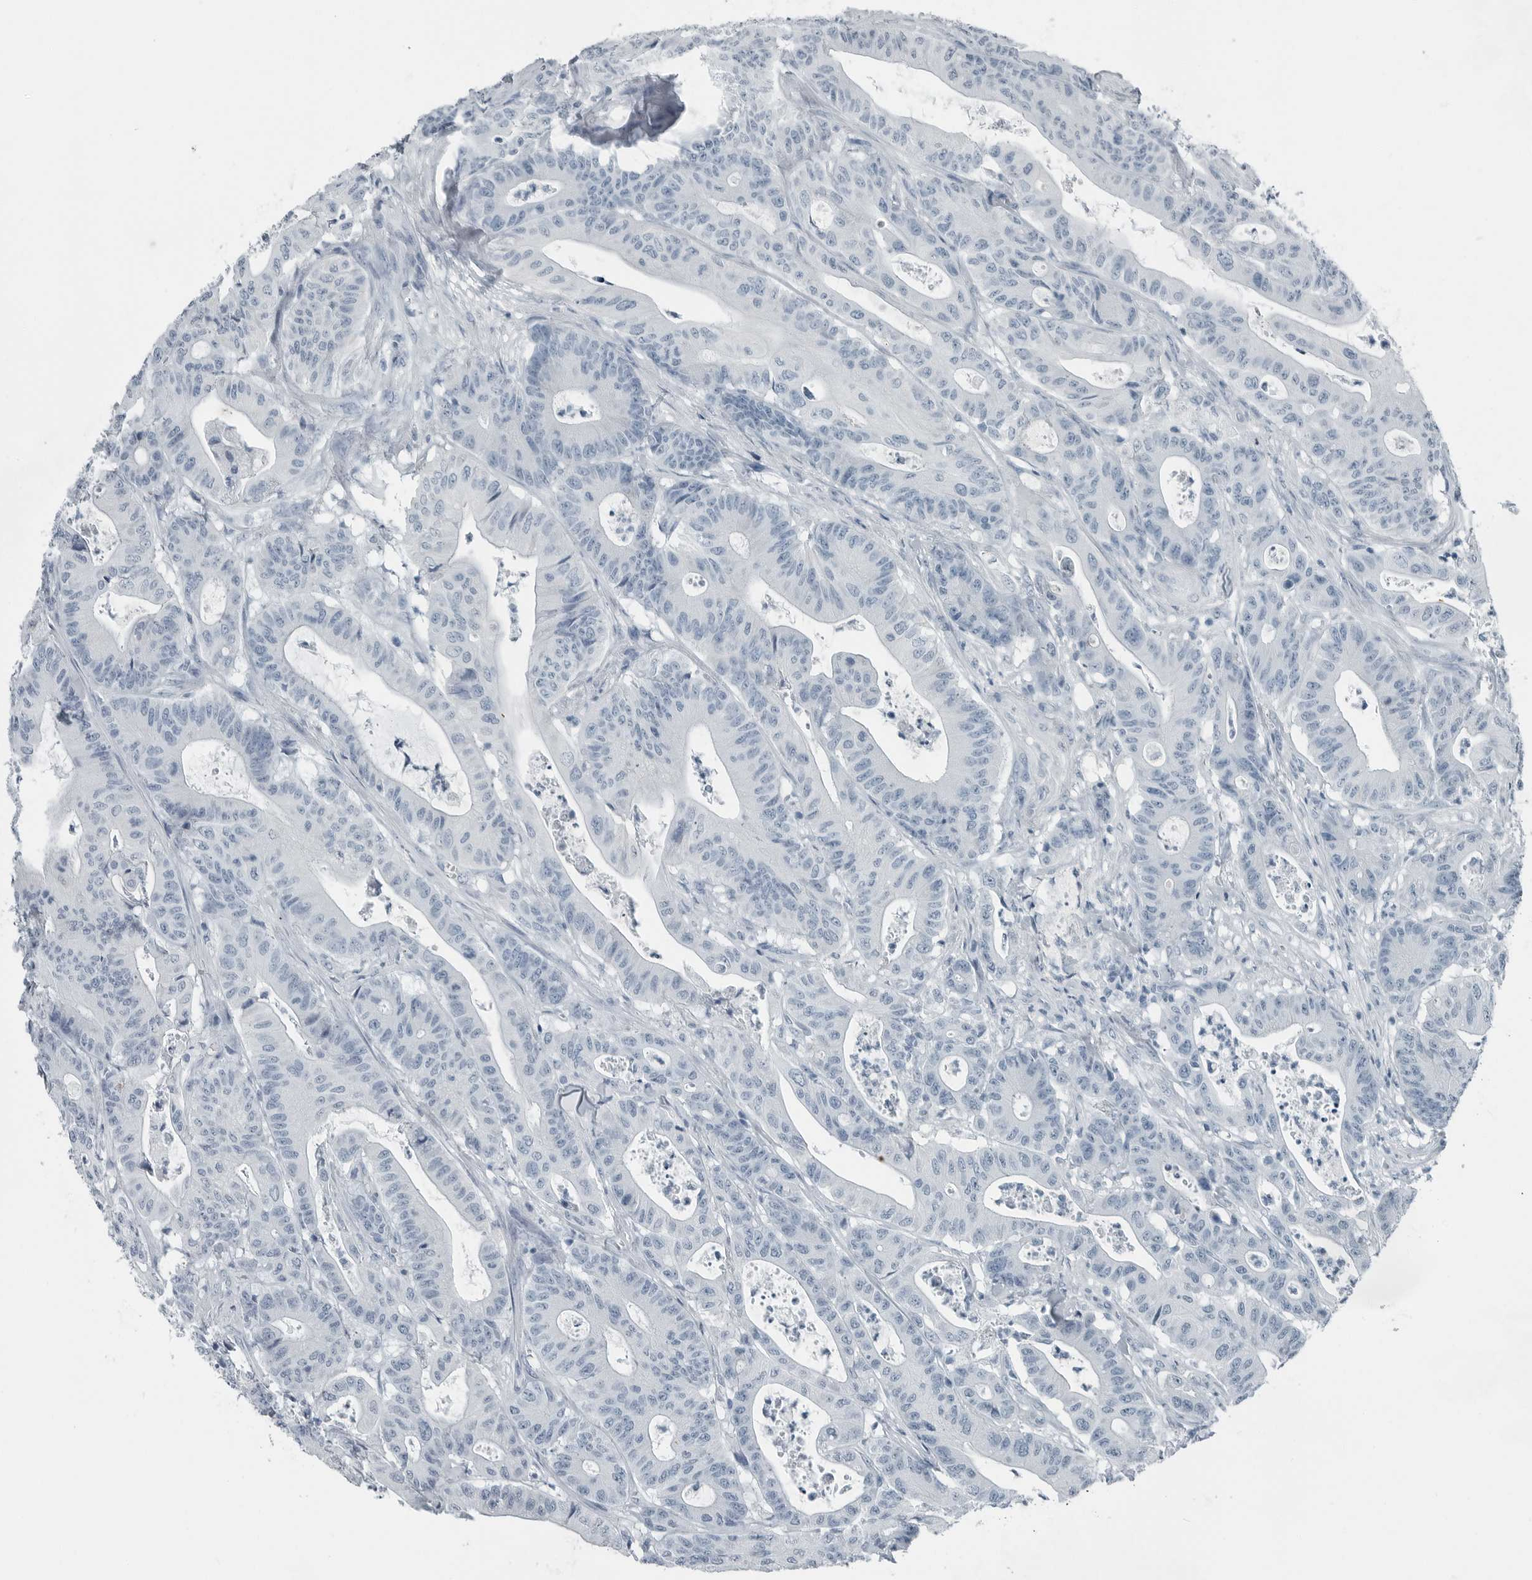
{"staining": {"intensity": "negative", "quantity": "none", "location": "none"}, "tissue": "colorectal cancer", "cell_type": "Tumor cells", "image_type": "cancer", "snomed": [{"axis": "morphology", "description": "Adenocarcinoma, NOS"}, {"axis": "topography", "description": "Colon"}], "caption": "Colorectal adenocarcinoma was stained to show a protein in brown. There is no significant expression in tumor cells.", "gene": "ZPBP2", "patient": {"sex": "female", "age": 84}}